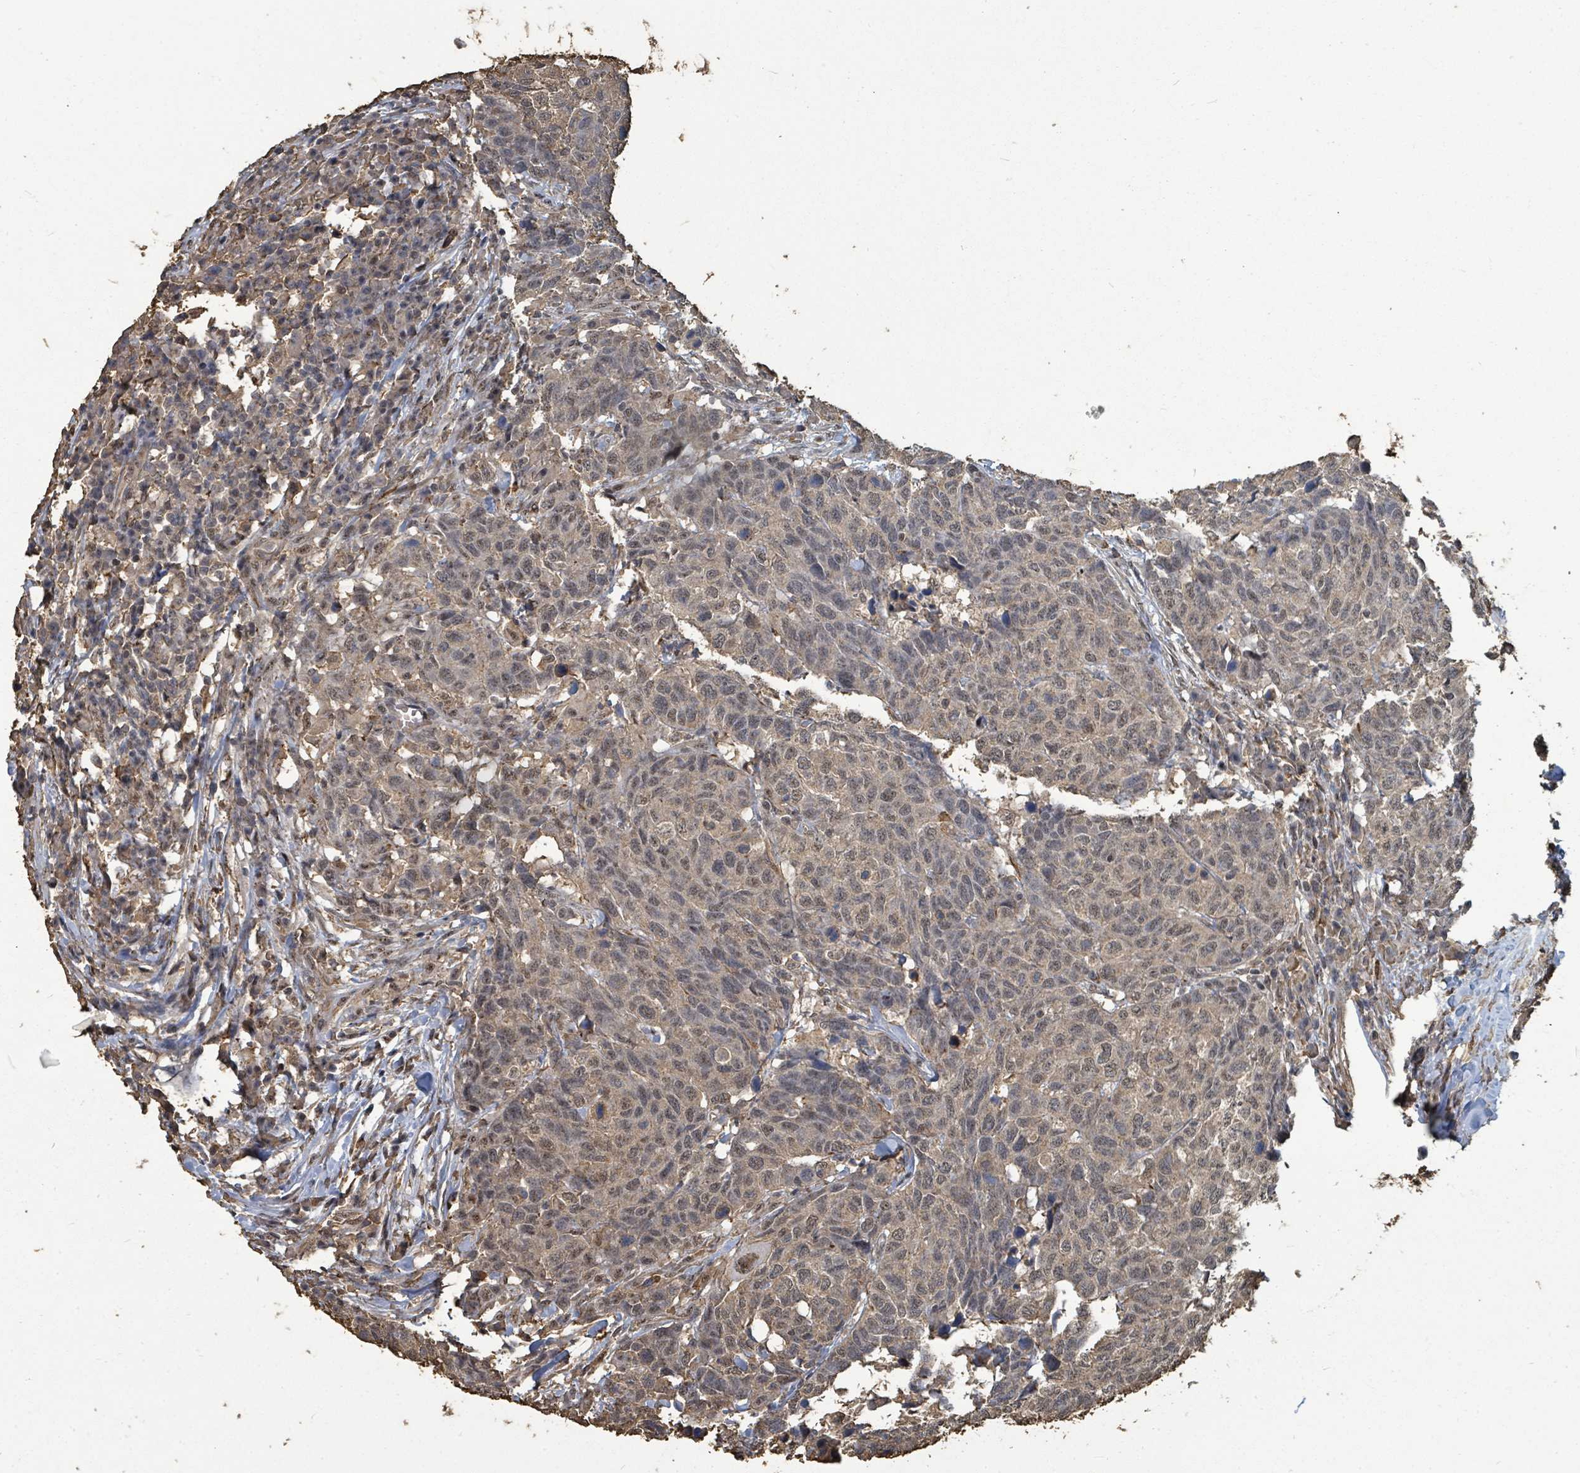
{"staining": {"intensity": "weak", "quantity": "25%-75%", "location": "cytoplasmic/membranous,nuclear"}, "tissue": "head and neck cancer", "cell_type": "Tumor cells", "image_type": "cancer", "snomed": [{"axis": "morphology", "description": "Normal tissue, NOS"}, {"axis": "morphology", "description": "Squamous cell carcinoma, NOS"}, {"axis": "topography", "description": "Skeletal muscle"}, {"axis": "topography", "description": "Vascular tissue"}, {"axis": "topography", "description": "Peripheral nerve tissue"}, {"axis": "topography", "description": "Head-Neck"}], "caption": "Weak cytoplasmic/membranous and nuclear expression for a protein is present in about 25%-75% of tumor cells of squamous cell carcinoma (head and neck) using immunohistochemistry (IHC).", "gene": "C6orf52", "patient": {"sex": "male", "age": 66}}